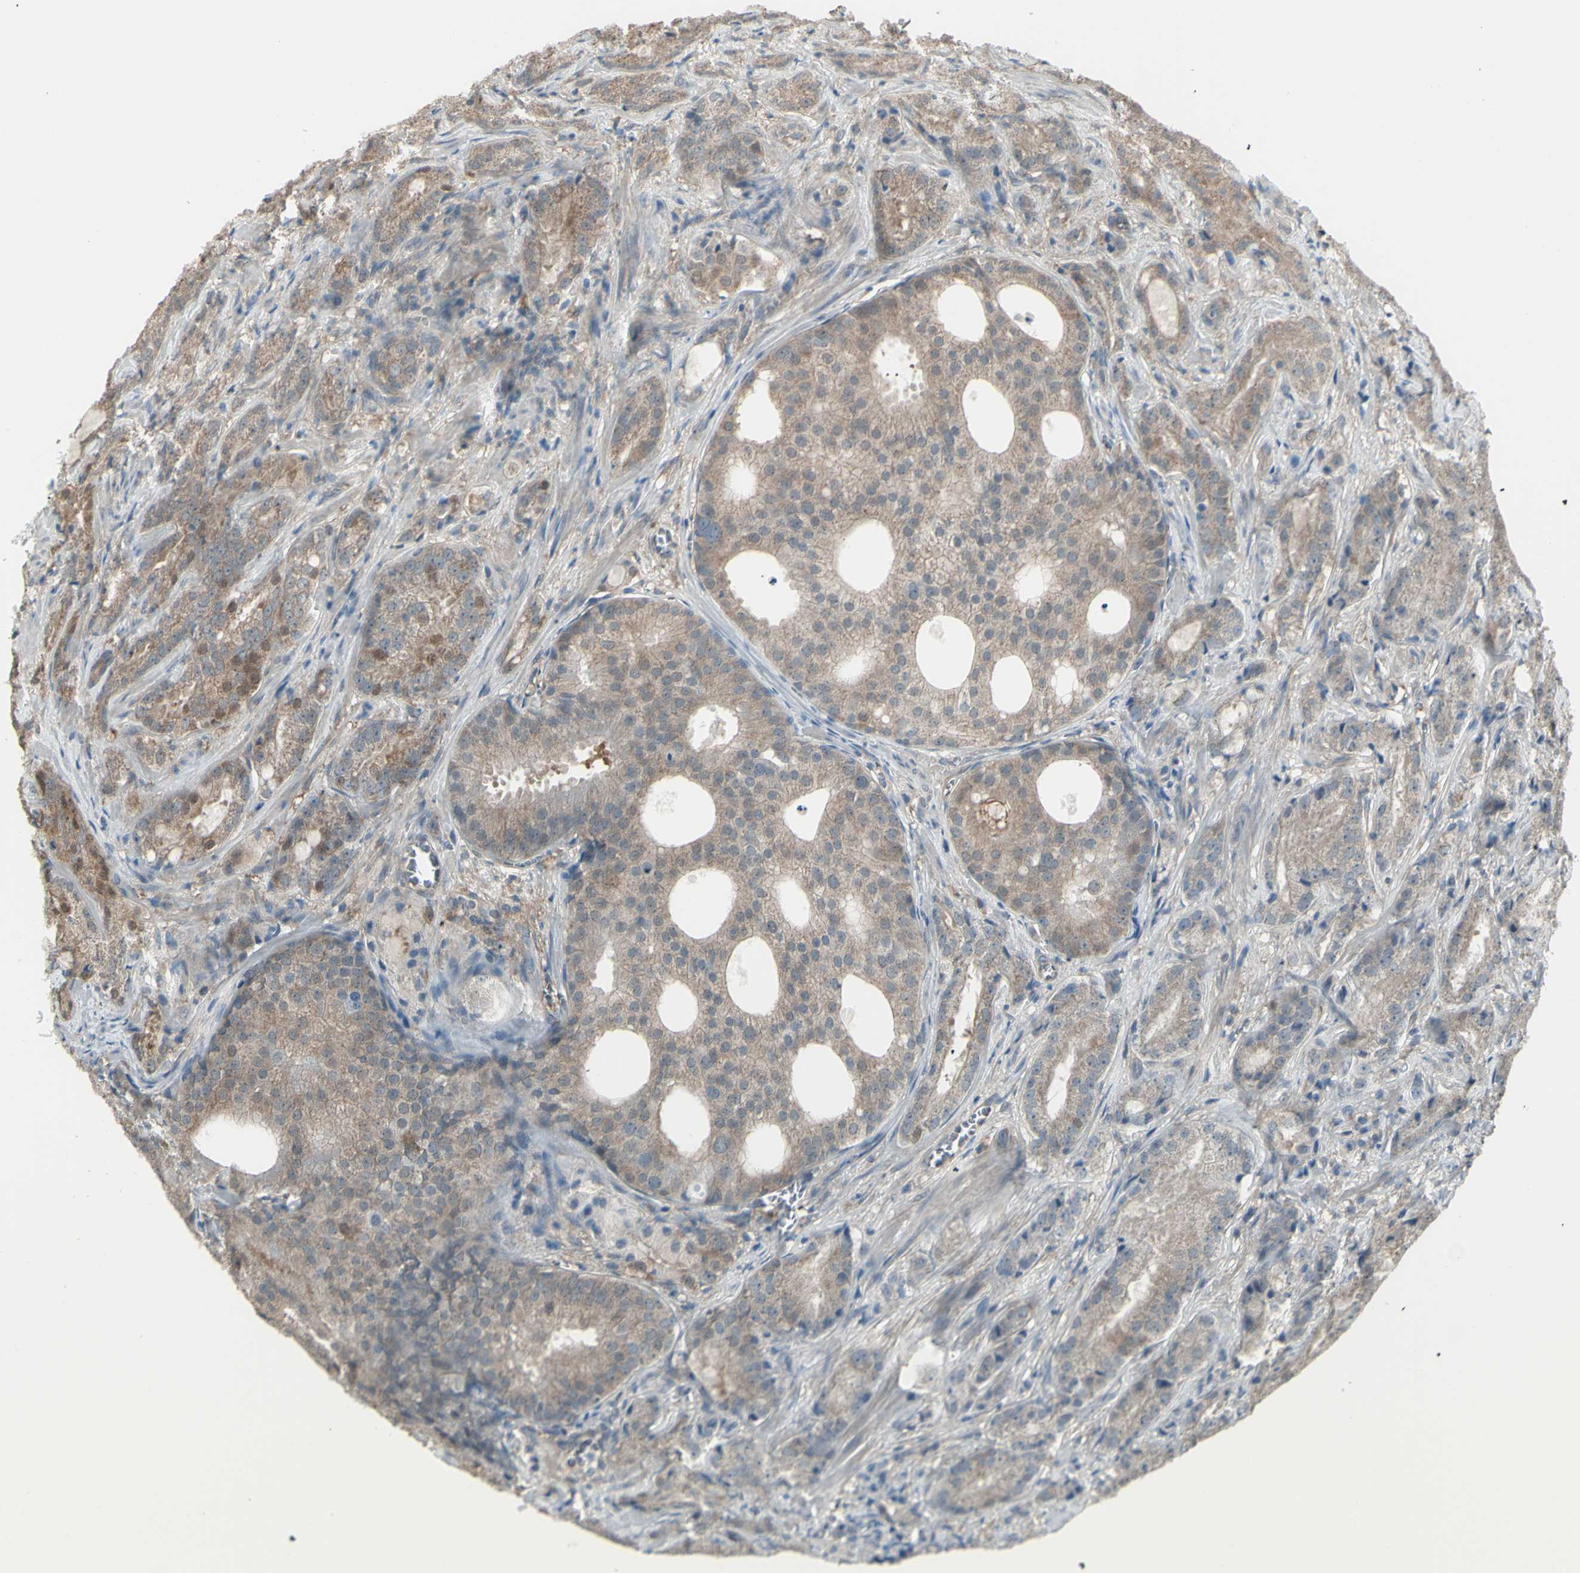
{"staining": {"intensity": "weak", "quantity": ">75%", "location": "cytoplasmic/membranous"}, "tissue": "prostate cancer", "cell_type": "Tumor cells", "image_type": "cancer", "snomed": [{"axis": "morphology", "description": "Adenocarcinoma, High grade"}, {"axis": "topography", "description": "Prostate"}], "caption": "The immunohistochemical stain highlights weak cytoplasmic/membranous positivity in tumor cells of prostate cancer tissue.", "gene": "NAXD", "patient": {"sex": "male", "age": 64}}